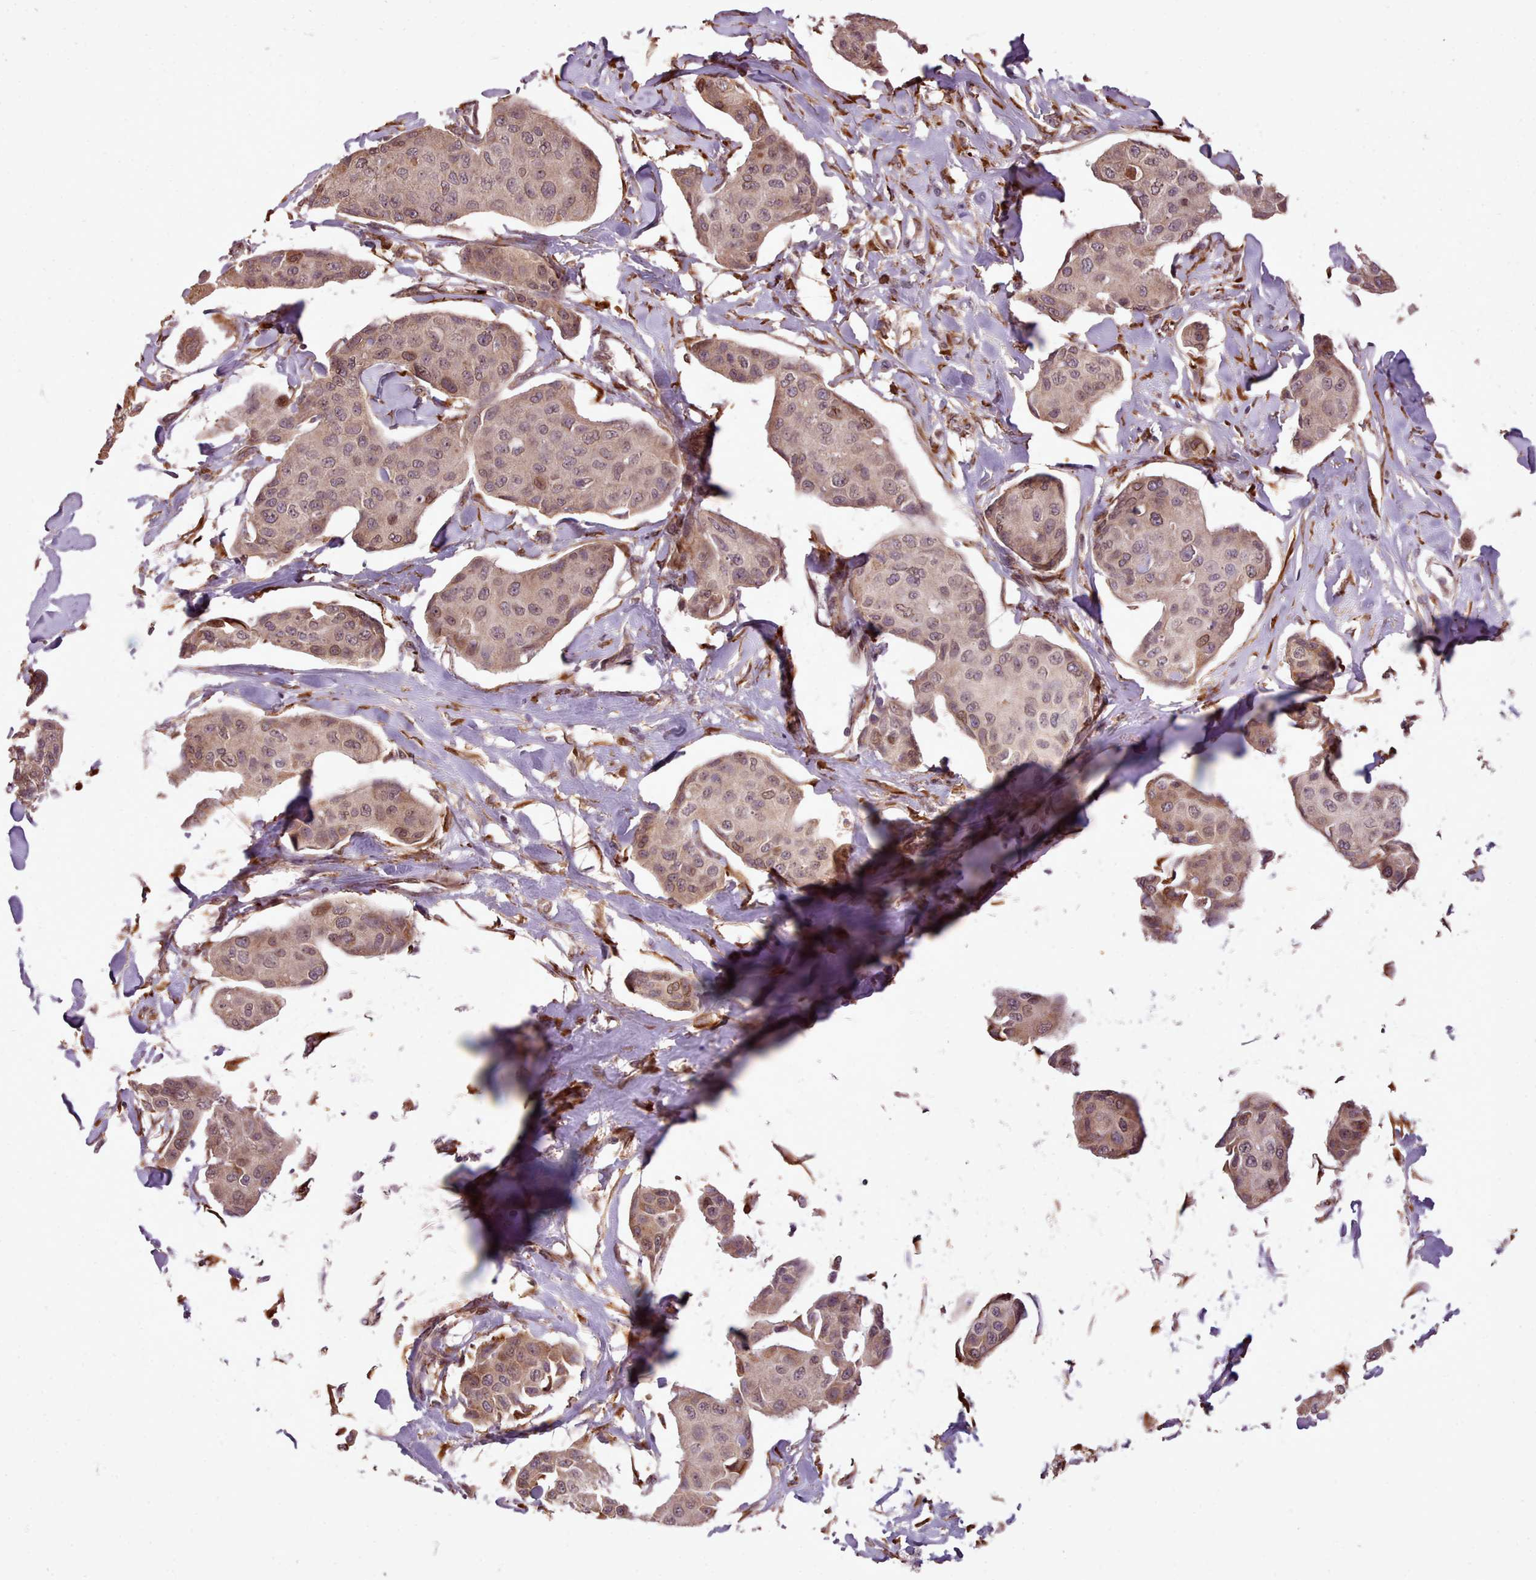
{"staining": {"intensity": "moderate", "quantity": ">75%", "location": "cytoplasmic/membranous,nuclear"}, "tissue": "breast cancer", "cell_type": "Tumor cells", "image_type": "cancer", "snomed": [{"axis": "morphology", "description": "Duct carcinoma"}, {"axis": "topography", "description": "Breast"}, {"axis": "topography", "description": "Lymph node"}], "caption": "Protein staining demonstrates moderate cytoplasmic/membranous and nuclear expression in approximately >75% of tumor cells in intraductal carcinoma (breast). The staining was performed using DAB (3,3'-diaminobenzidine), with brown indicating positive protein expression. Nuclei are stained blue with hematoxylin.", "gene": "CABP1", "patient": {"sex": "female", "age": 80}}